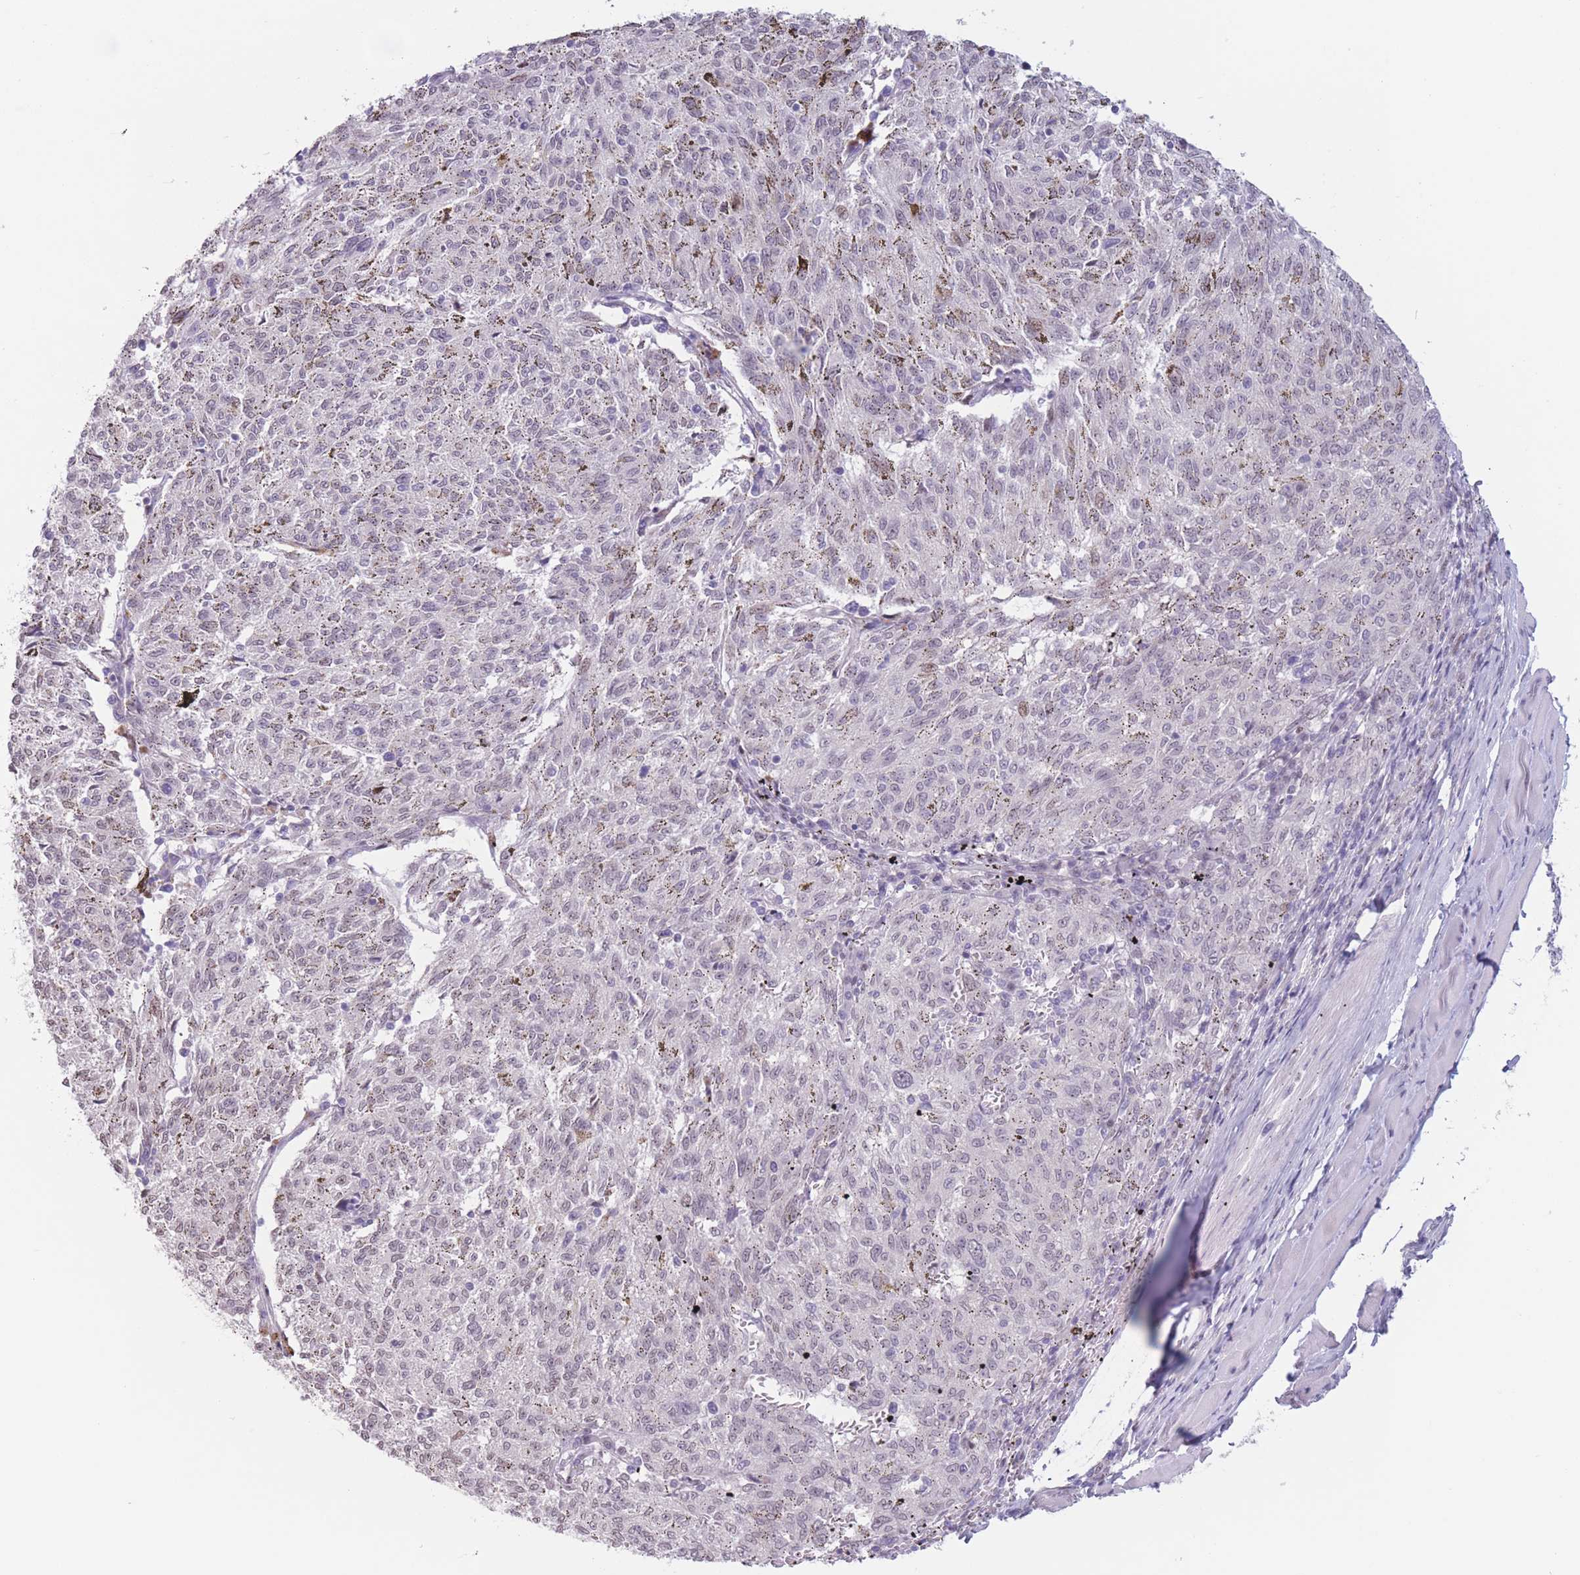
{"staining": {"intensity": "weak", "quantity": "25%-75%", "location": "nuclear"}, "tissue": "melanoma", "cell_type": "Tumor cells", "image_type": "cancer", "snomed": [{"axis": "morphology", "description": "Malignant melanoma, NOS"}, {"axis": "topography", "description": "Skin"}], "caption": "Immunohistochemical staining of human malignant melanoma demonstrates weak nuclear protein expression in about 25%-75% of tumor cells. (Brightfield microscopy of DAB IHC at high magnification).", "gene": "ZNF439", "patient": {"sex": "female", "age": 72}}